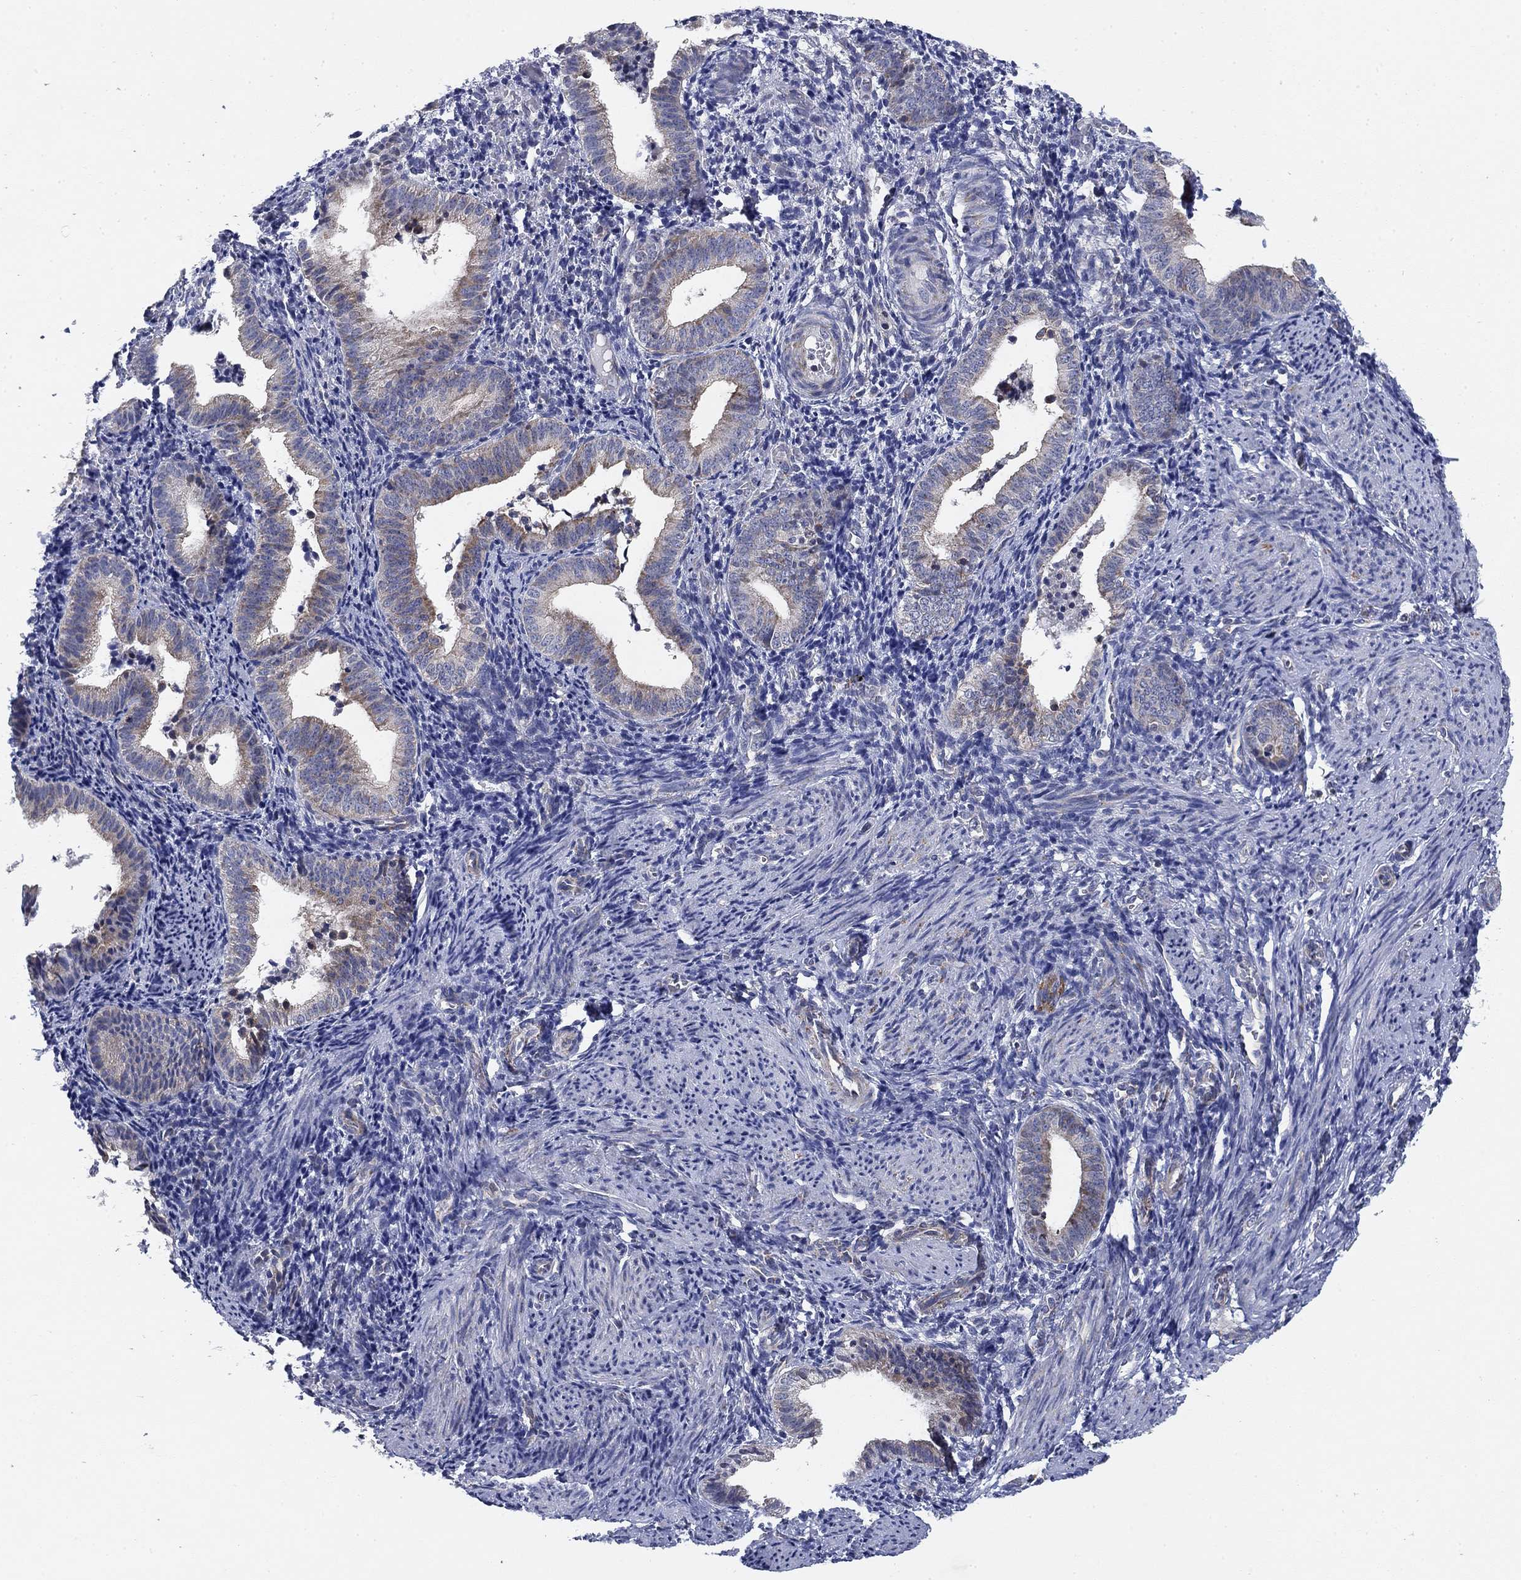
{"staining": {"intensity": "negative", "quantity": "none", "location": "none"}, "tissue": "endometrium", "cell_type": "Cells in endometrial stroma", "image_type": "normal", "snomed": [{"axis": "morphology", "description": "Normal tissue, NOS"}, {"axis": "topography", "description": "Endometrium"}], "caption": "Cells in endometrial stroma are negative for protein expression in normal human endometrium. (Immunohistochemistry, brightfield microscopy, high magnification).", "gene": "NACAD", "patient": {"sex": "female", "age": 42}}